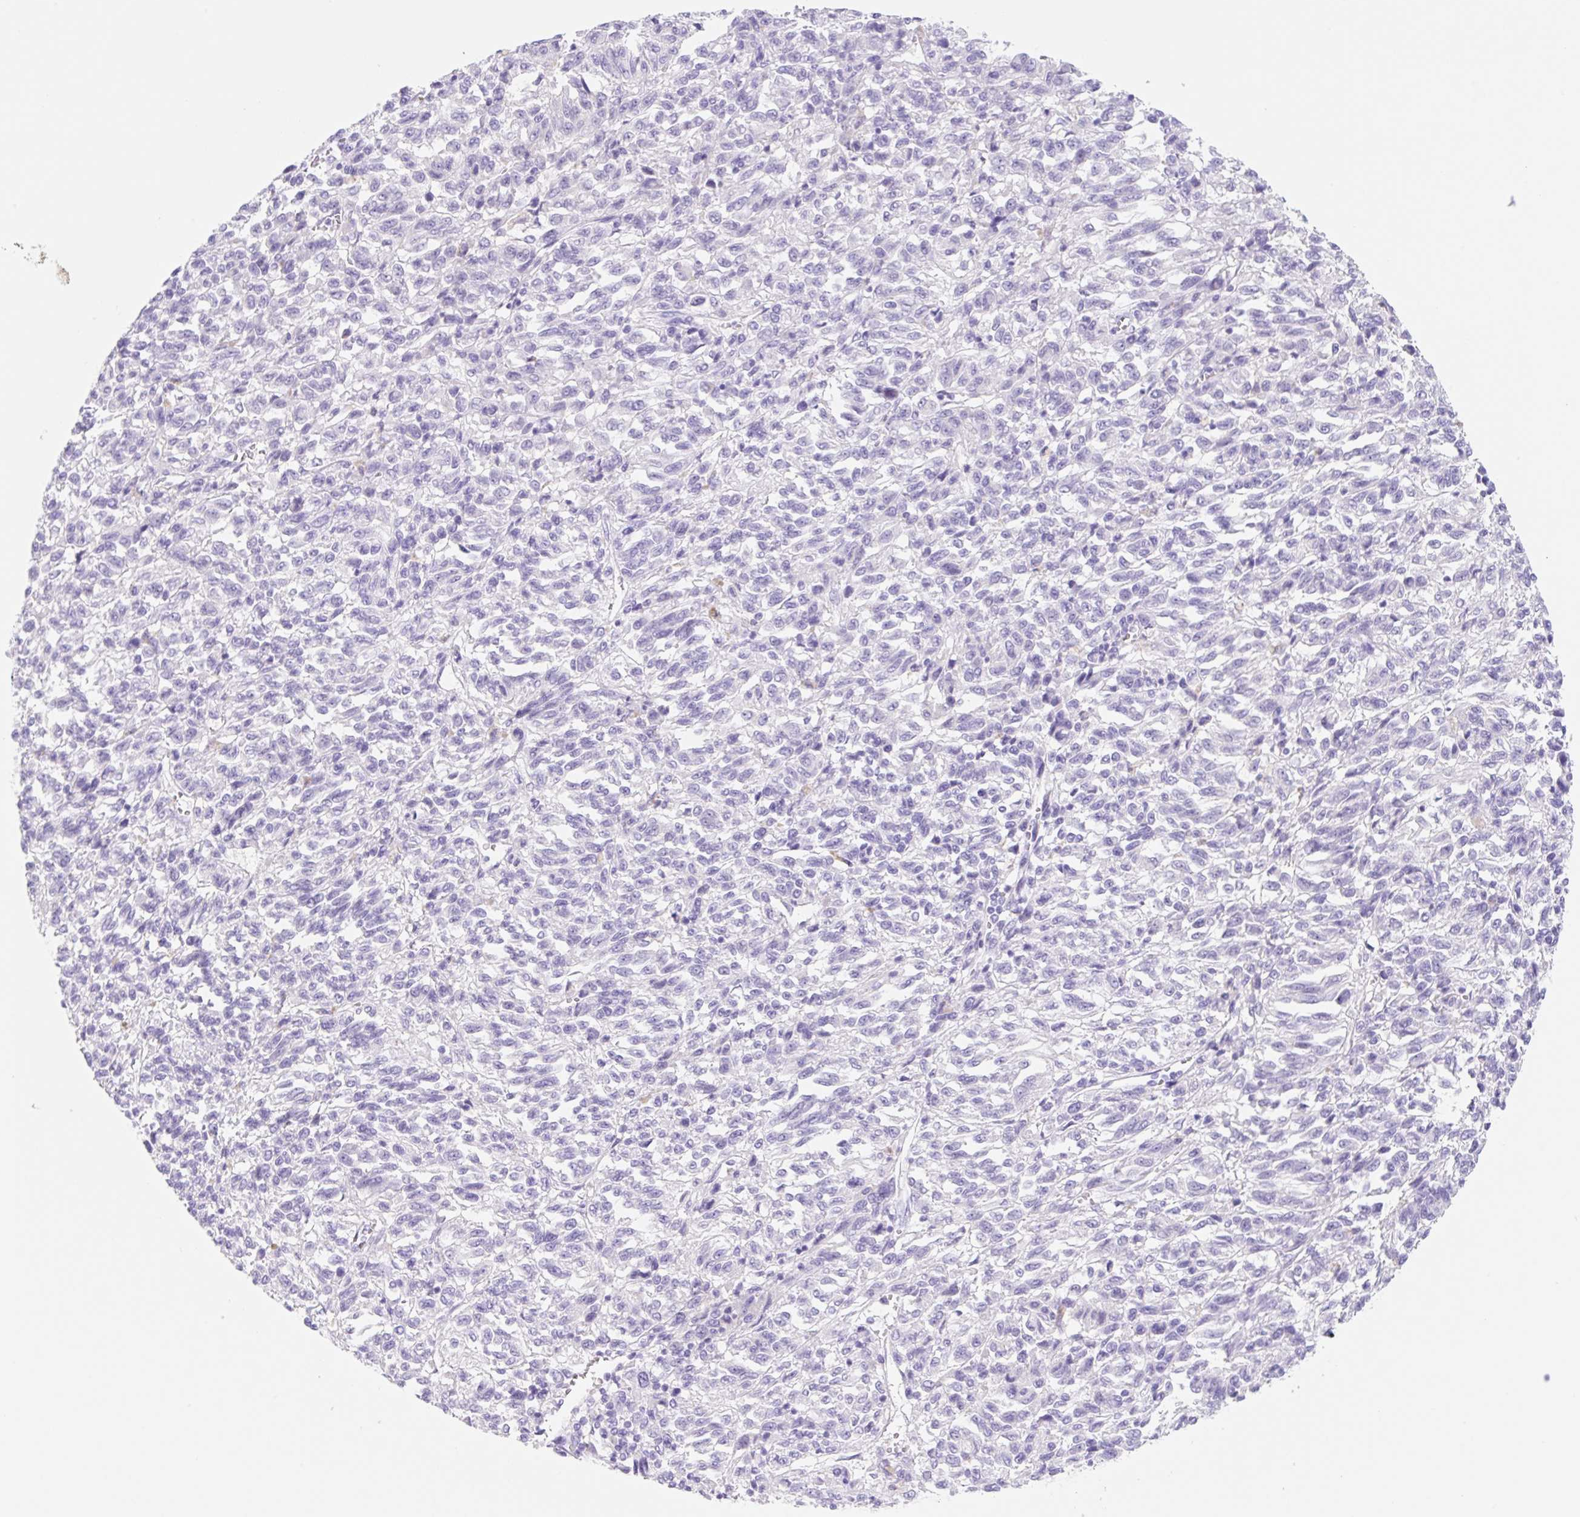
{"staining": {"intensity": "negative", "quantity": "none", "location": "none"}, "tissue": "melanoma", "cell_type": "Tumor cells", "image_type": "cancer", "snomed": [{"axis": "morphology", "description": "Malignant melanoma, Metastatic site"}, {"axis": "topography", "description": "Lung"}], "caption": "Immunohistochemistry histopathology image of neoplastic tissue: melanoma stained with DAB (3,3'-diaminobenzidine) shows no significant protein expression in tumor cells.", "gene": "KLK8", "patient": {"sex": "male", "age": 64}}